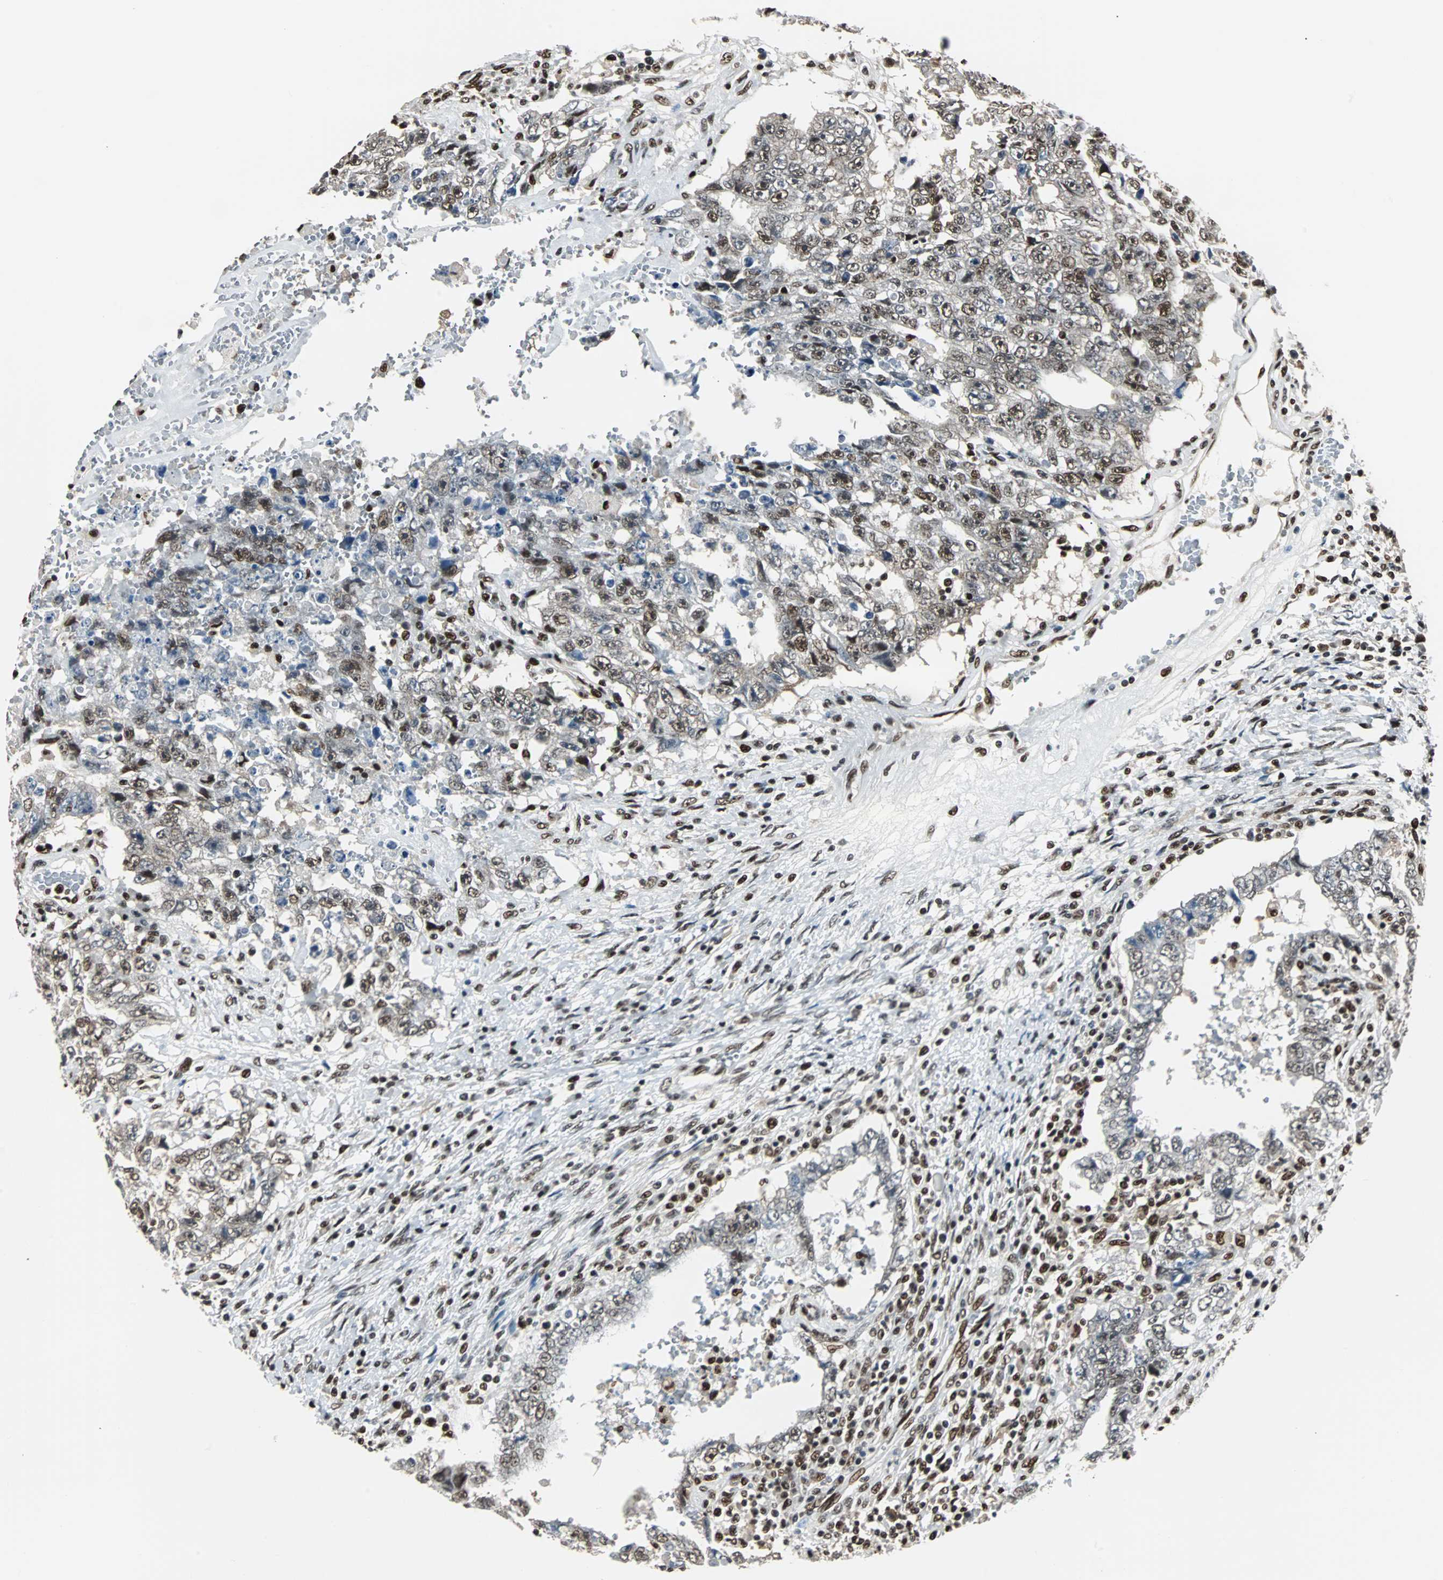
{"staining": {"intensity": "moderate", "quantity": ">75%", "location": "nuclear"}, "tissue": "testis cancer", "cell_type": "Tumor cells", "image_type": "cancer", "snomed": [{"axis": "morphology", "description": "Carcinoma, Embryonal, NOS"}, {"axis": "topography", "description": "Testis"}], "caption": "This photomicrograph shows testis embryonal carcinoma stained with IHC to label a protein in brown. The nuclear of tumor cells show moderate positivity for the protein. Nuclei are counter-stained blue.", "gene": "XRCC4", "patient": {"sex": "male", "age": 26}}